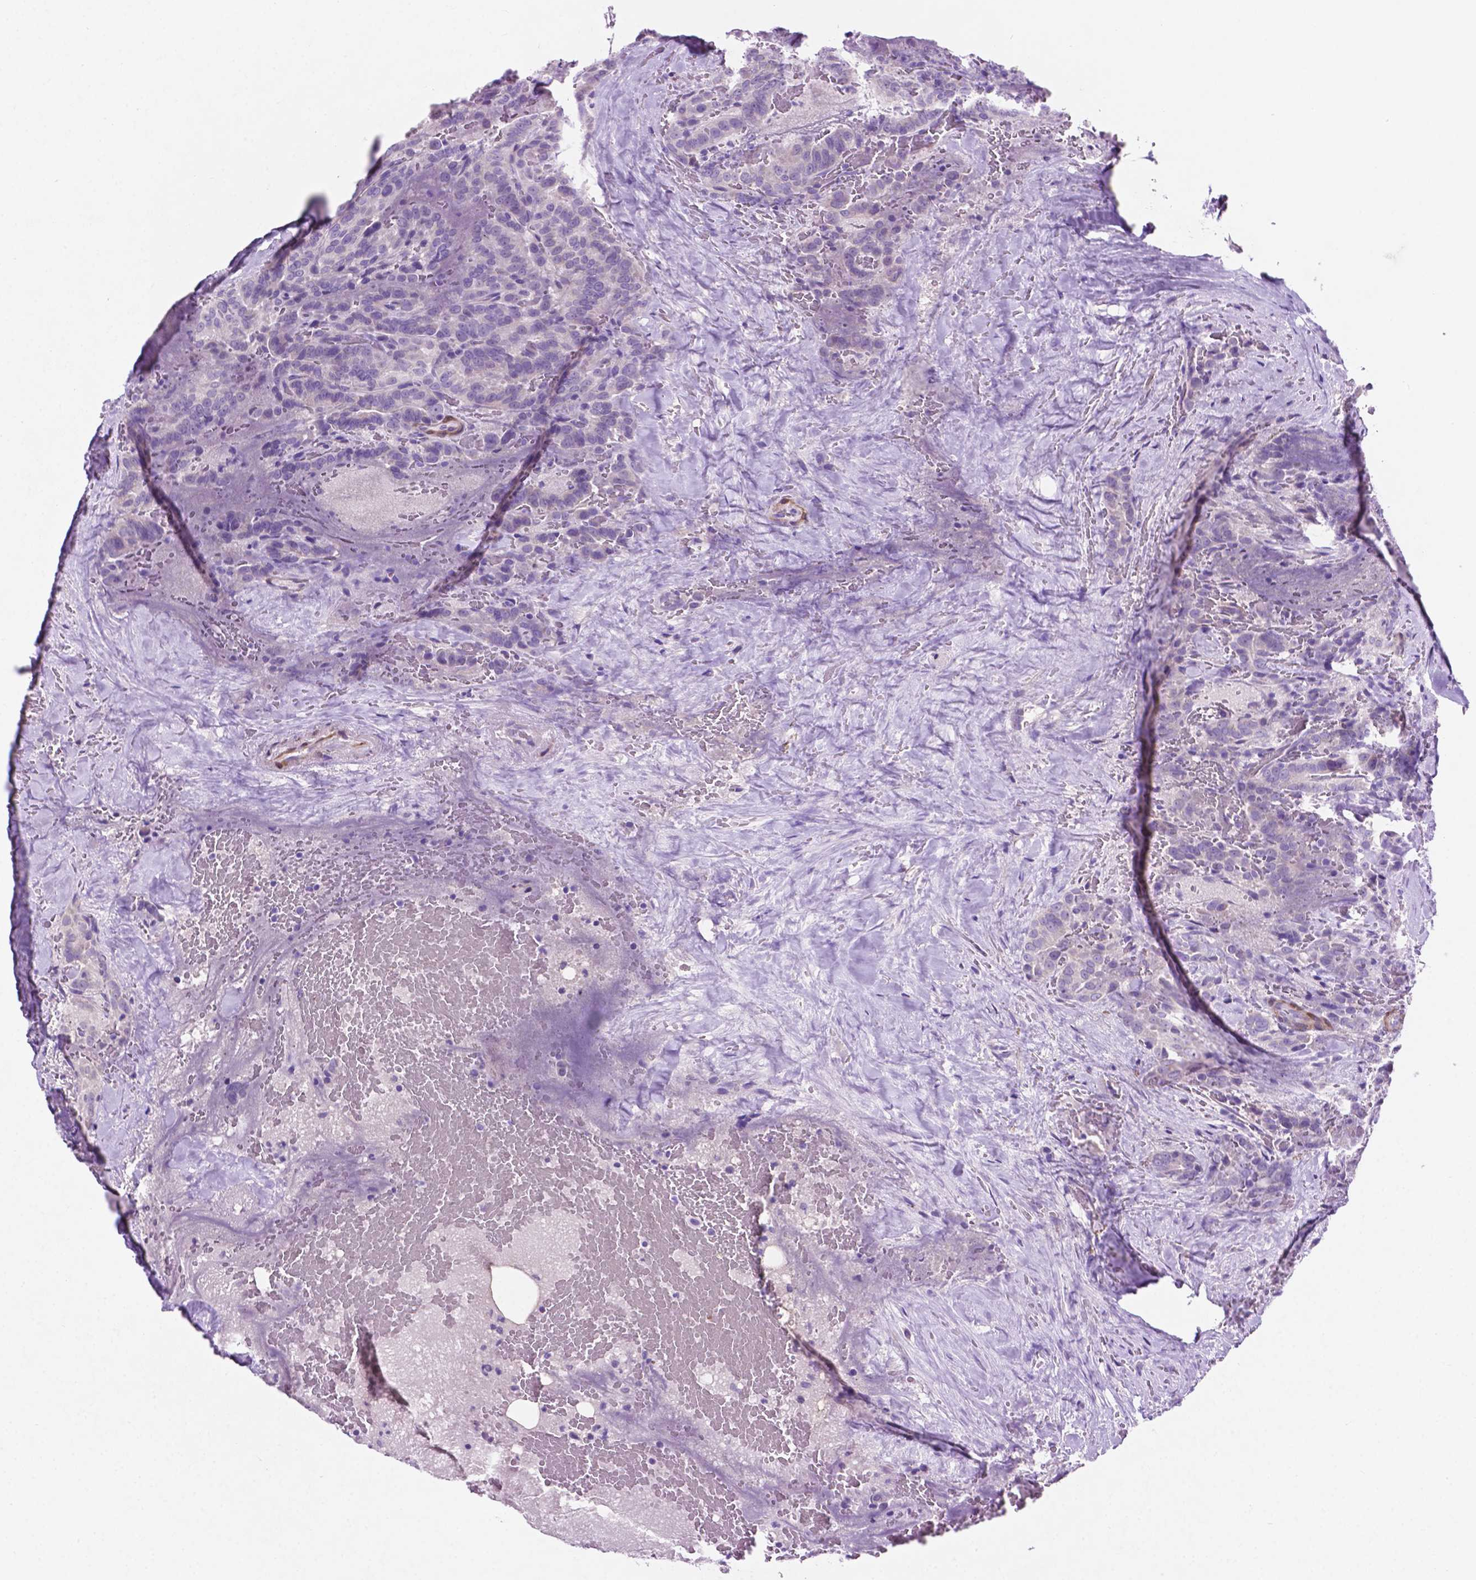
{"staining": {"intensity": "negative", "quantity": "none", "location": "none"}, "tissue": "thyroid cancer", "cell_type": "Tumor cells", "image_type": "cancer", "snomed": [{"axis": "morphology", "description": "Papillary adenocarcinoma, NOS"}, {"axis": "topography", "description": "Thyroid gland"}], "caption": "Immunohistochemistry of human papillary adenocarcinoma (thyroid) reveals no positivity in tumor cells.", "gene": "ASPG", "patient": {"sex": "male", "age": 61}}